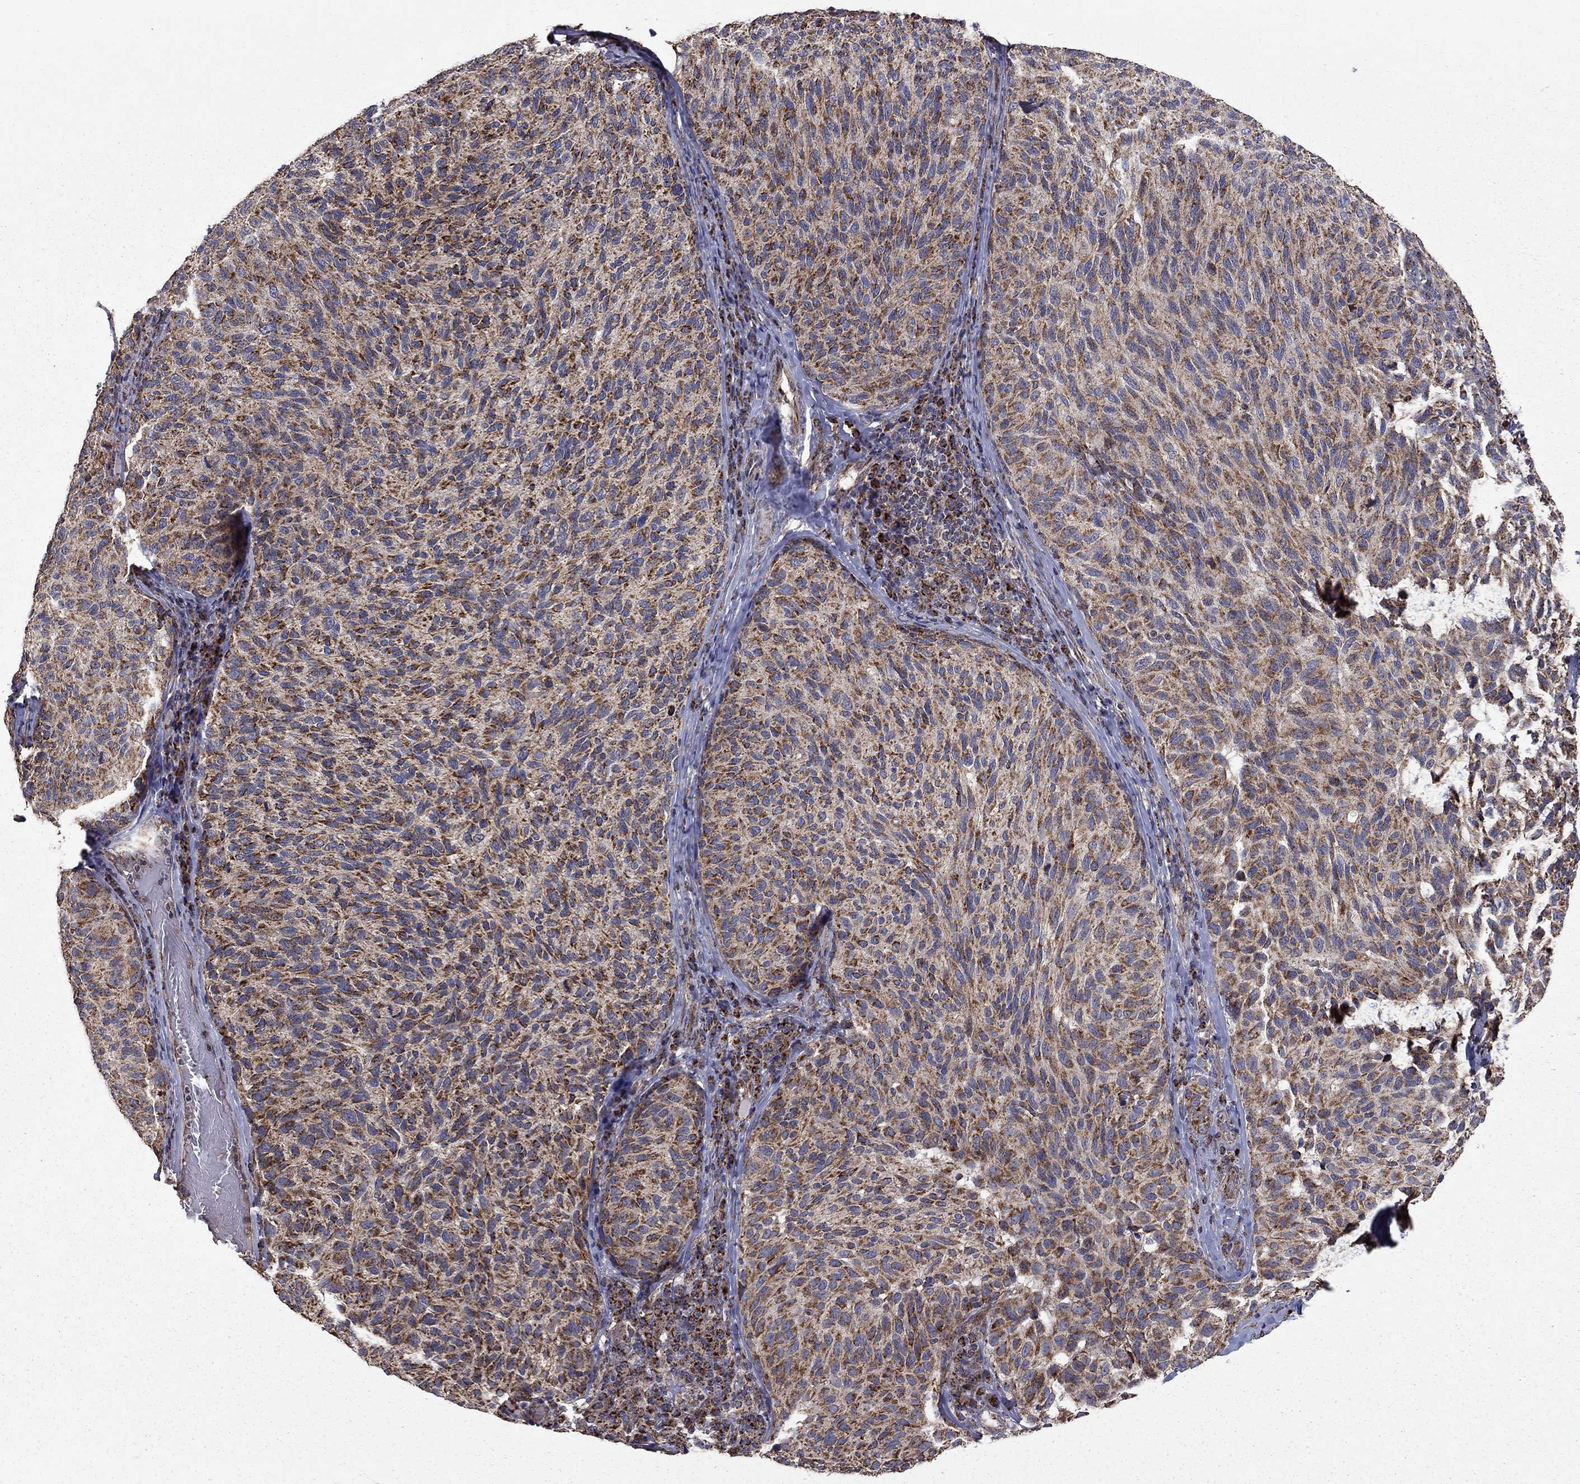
{"staining": {"intensity": "strong", "quantity": "25%-75%", "location": "cytoplasmic/membranous"}, "tissue": "melanoma", "cell_type": "Tumor cells", "image_type": "cancer", "snomed": [{"axis": "morphology", "description": "Malignant melanoma, NOS"}, {"axis": "topography", "description": "Skin"}], "caption": "High-magnification brightfield microscopy of melanoma stained with DAB (3,3'-diaminobenzidine) (brown) and counterstained with hematoxylin (blue). tumor cells exhibit strong cytoplasmic/membranous expression is identified in about25%-75% of cells.", "gene": "NDUFS8", "patient": {"sex": "female", "age": 73}}